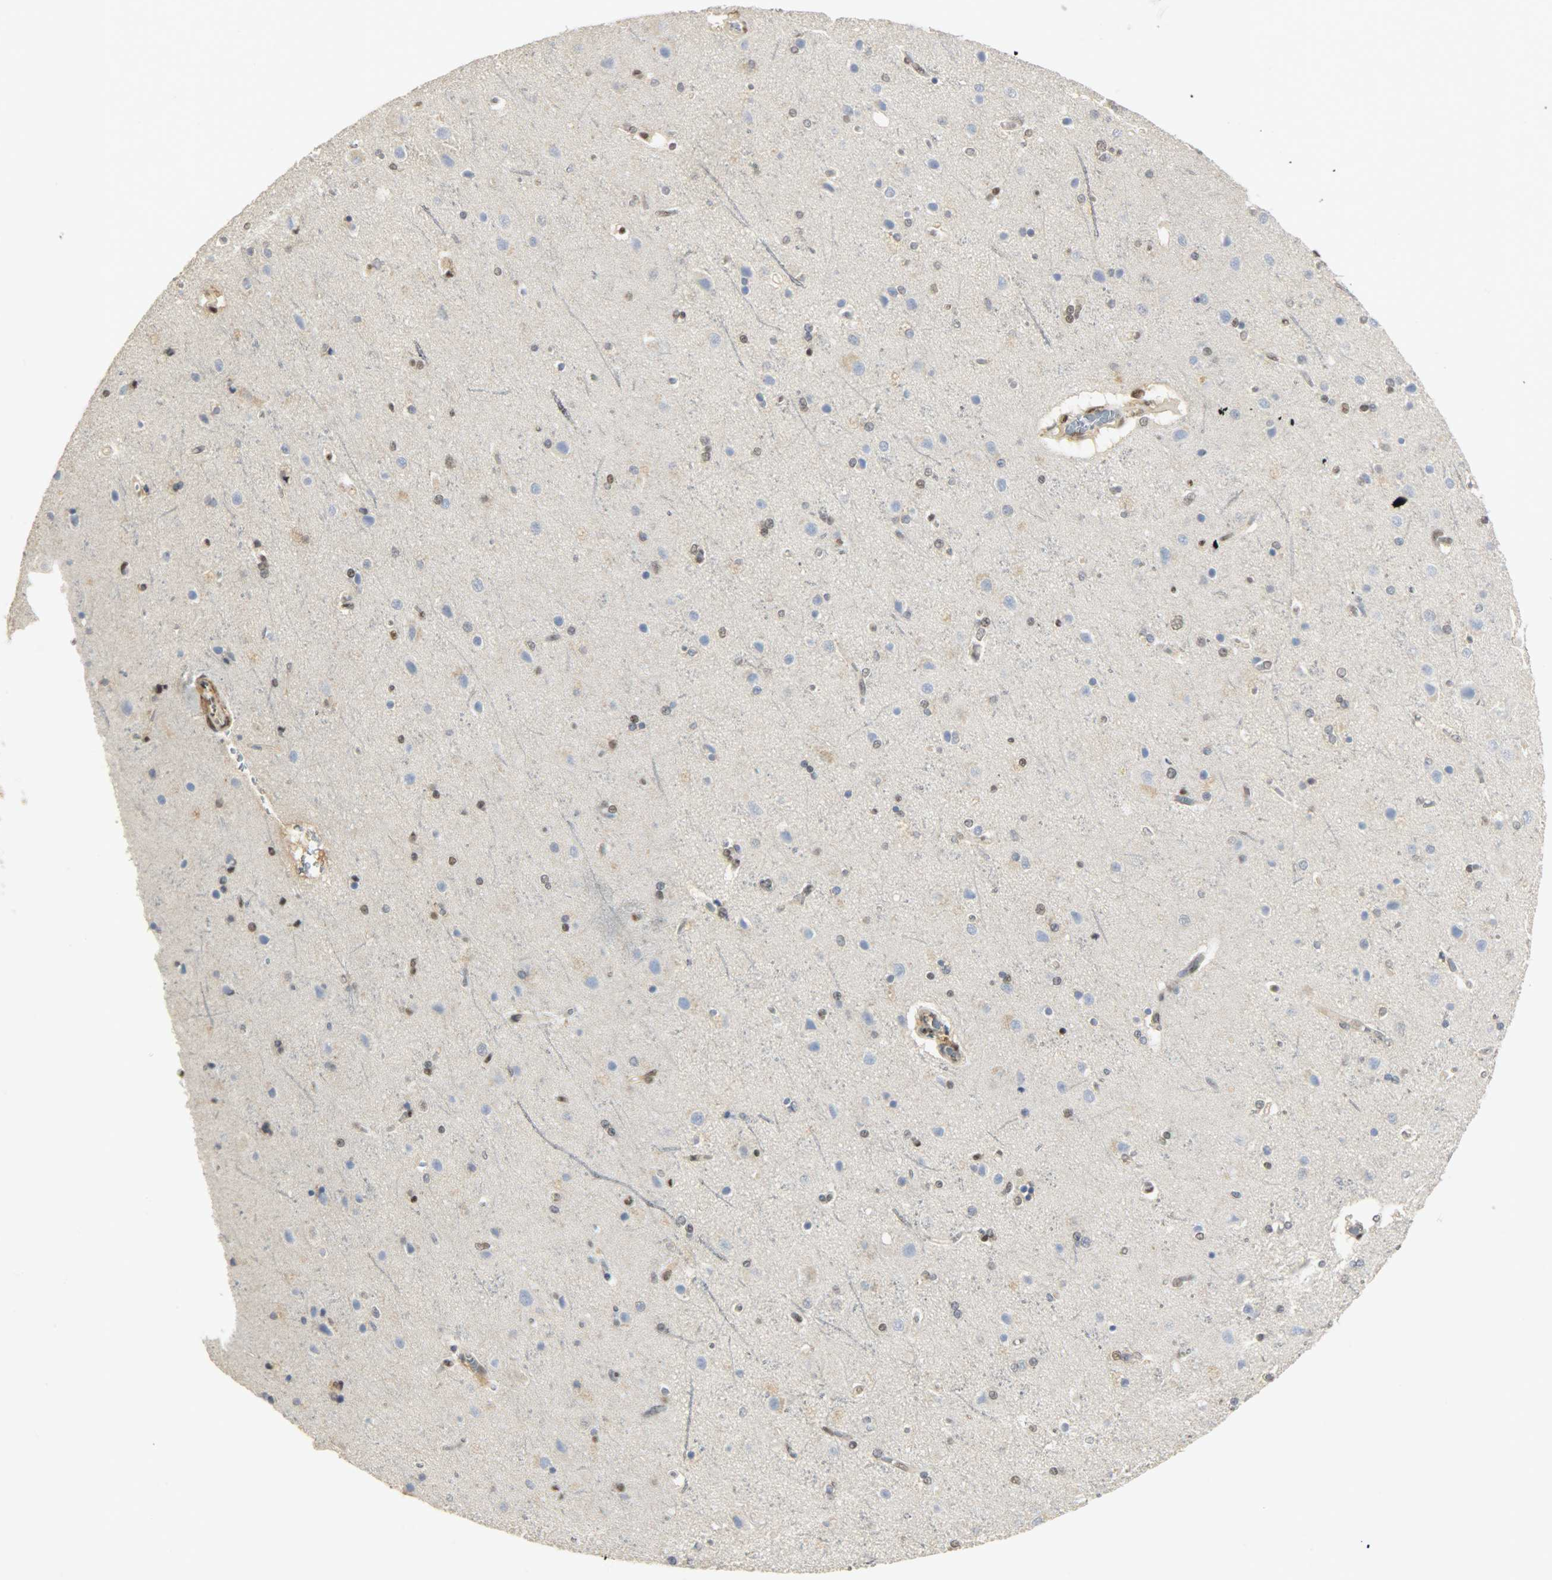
{"staining": {"intensity": "moderate", "quantity": ">75%", "location": "nuclear"}, "tissue": "cerebral cortex", "cell_type": "Endothelial cells", "image_type": "normal", "snomed": [{"axis": "morphology", "description": "Normal tissue, NOS"}, {"axis": "topography", "description": "Cerebral cortex"}], "caption": "IHC of unremarkable human cerebral cortex exhibits medium levels of moderate nuclear positivity in approximately >75% of endothelial cells.", "gene": "NPEPL1", "patient": {"sex": "female", "age": 54}}